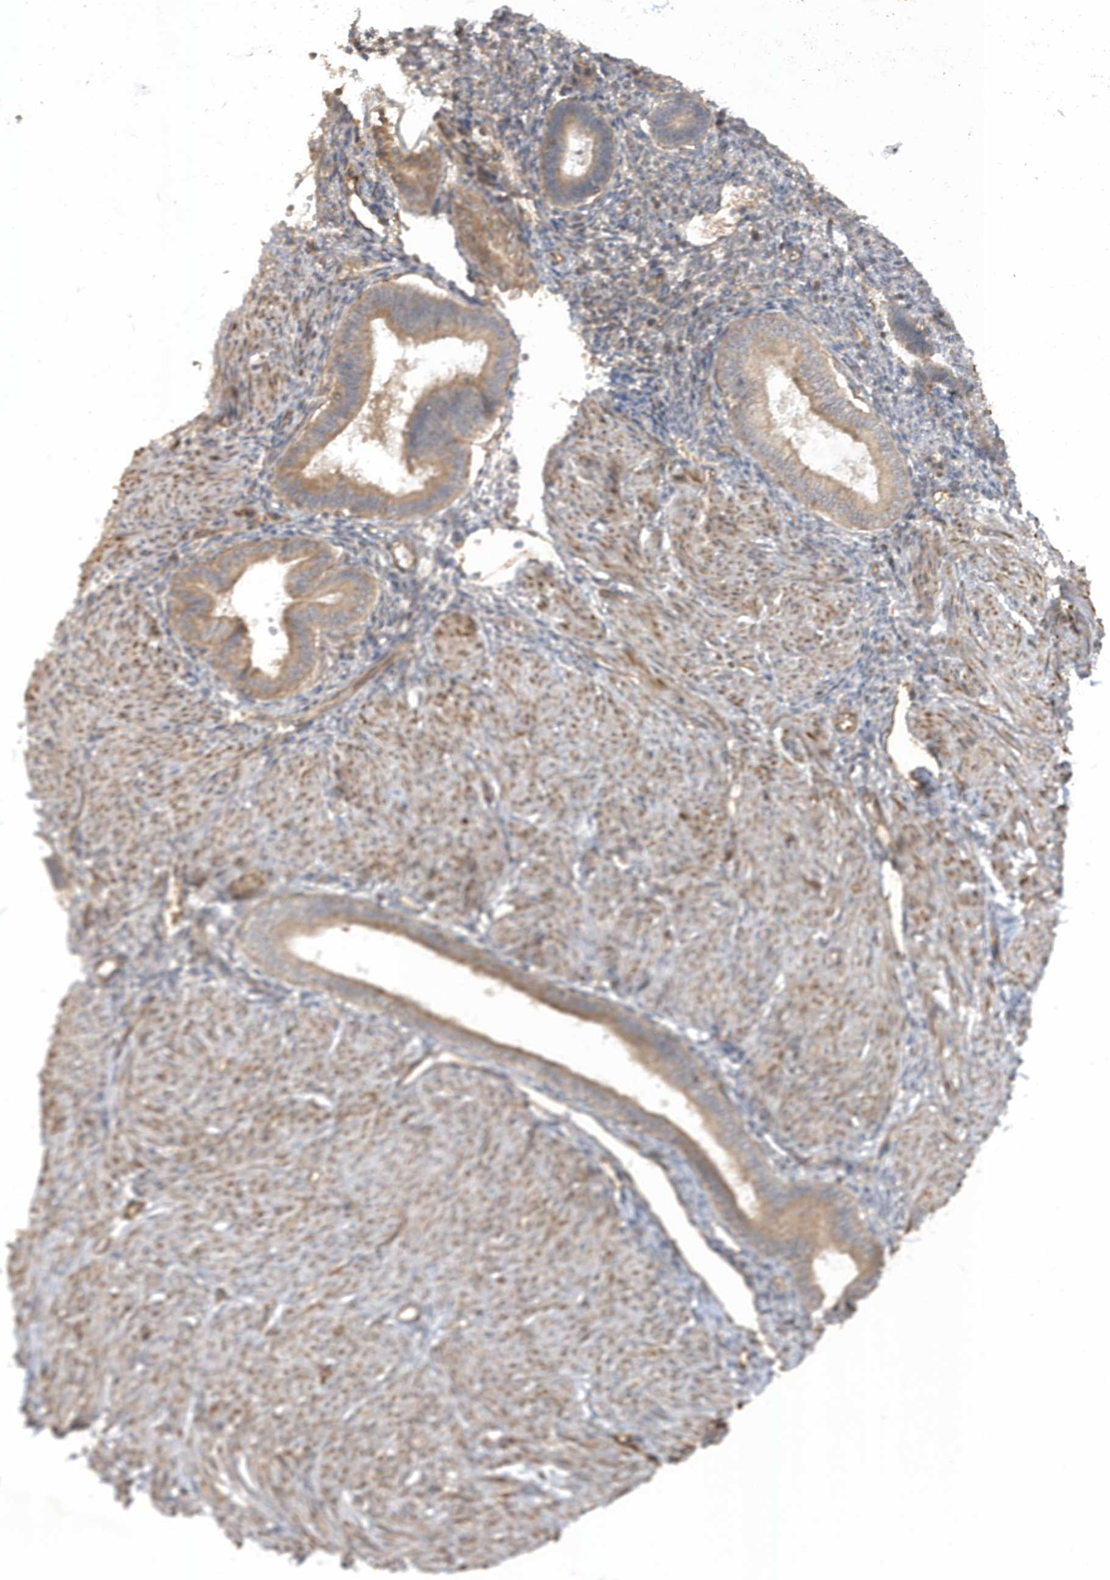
{"staining": {"intensity": "negative", "quantity": "none", "location": "none"}, "tissue": "endometrium", "cell_type": "Cells in endometrial stroma", "image_type": "normal", "snomed": [{"axis": "morphology", "description": "Normal tissue, NOS"}, {"axis": "topography", "description": "Endometrium"}], "caption": "This image is of normal endometrium stained with immunohistochemistry to label a protein in brown with the nuclei are counter-stained blue. There is no positivity in cells in endometrial stroma.", "gene": "ECM2", "patient": {"sex": "female", "age": 53}}